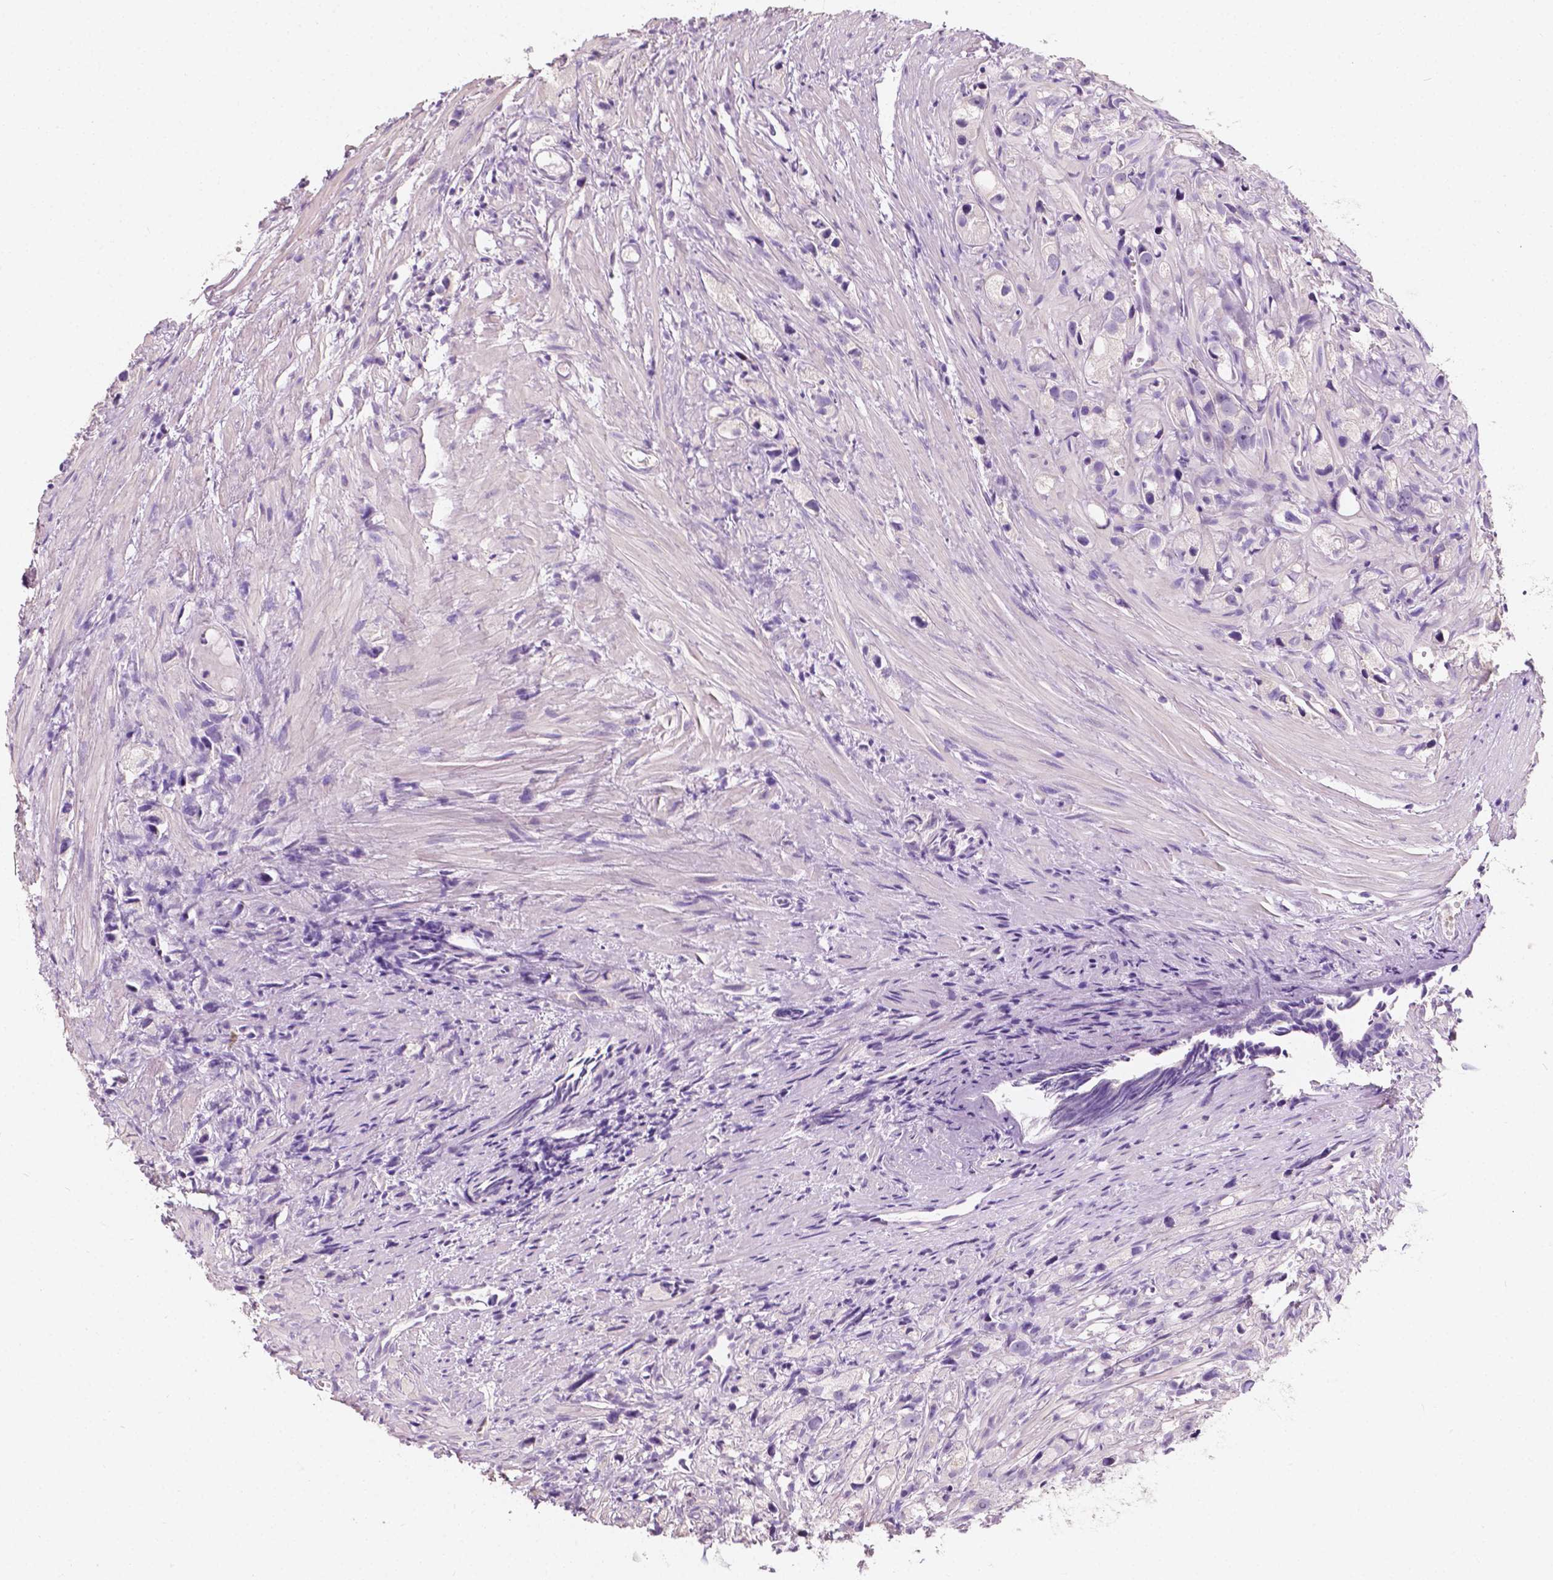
{"staining": {"intensity": "negative", "quantity": "none", "location": "none"}, "tissue": "prostate cancer", "cell_type": "Tumor cells", "image_type": "cancer", "snomed": [{"axis": "morphology", "description": "Adenocarcinoma, High grade"}, {"axis": "topography", "description": "Prostate"}], "caption": "Immunohistochemistry photomicrograph of neoplastic tissue: prostate high-grade adenocarcinoma stained with DAB demonstrates no significant protein staining in tumor cells. (Brightfield microscopy of DAB (3,3'-diaminobenzidine) immunohistochemistry at high magnification).", "gene": "TAL1", "patient": {"sex": "male", "age": 75}}